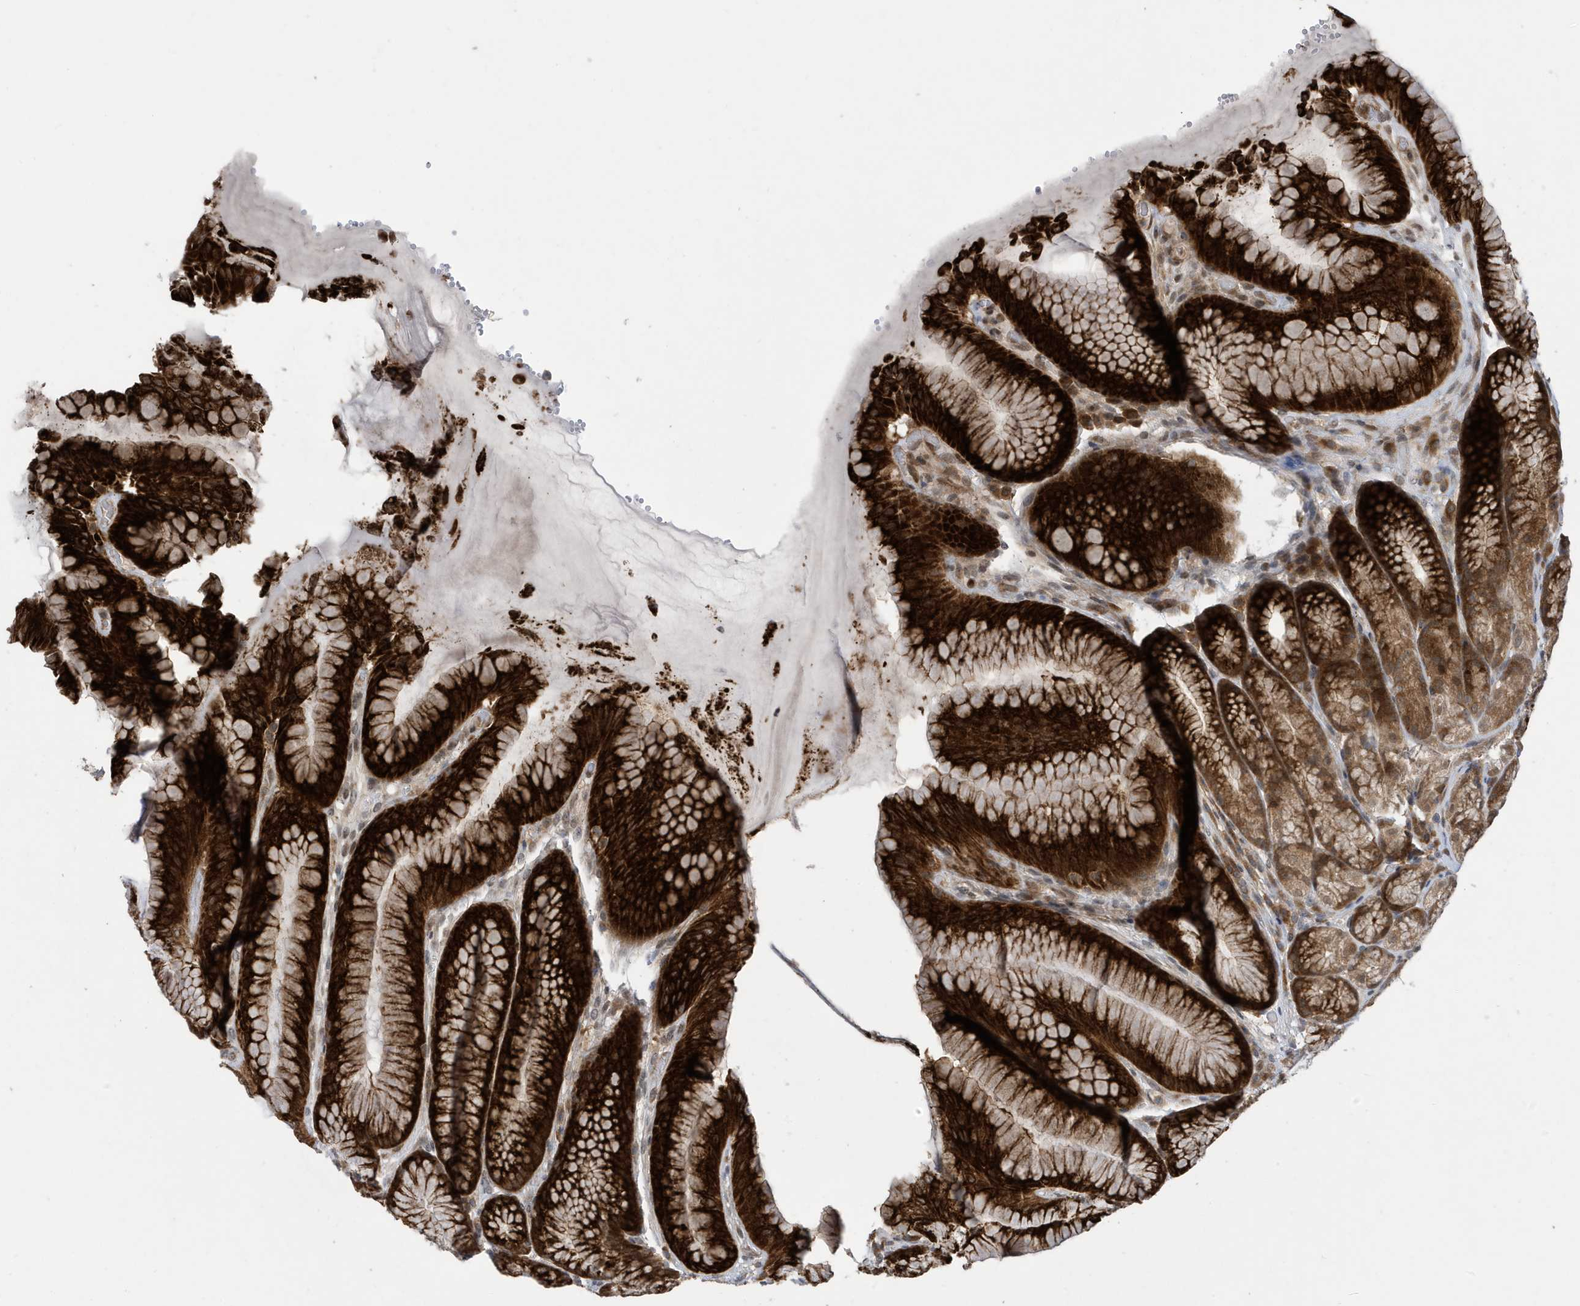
{"staining": {"intensity": "strong", "quantity": ">75%", "location": "cytoplasmic/membranous"}, "tissue": "stomach", "cell_type": "Glandular cells", "image_type": "normal", "snomed": [{"axis": "morphology", "description": "Normal tissue, NOS"}, {"axis": "topography", "description": "Stomach"}], "caption": "IHC of unremarkable human stomach demonstrates high levels of strong cytoplasmic/membranous positivity in approximately >75% of glandular cells.", "gene": "UBQLN1", "patient": {"sex": "male", "age": 57}}